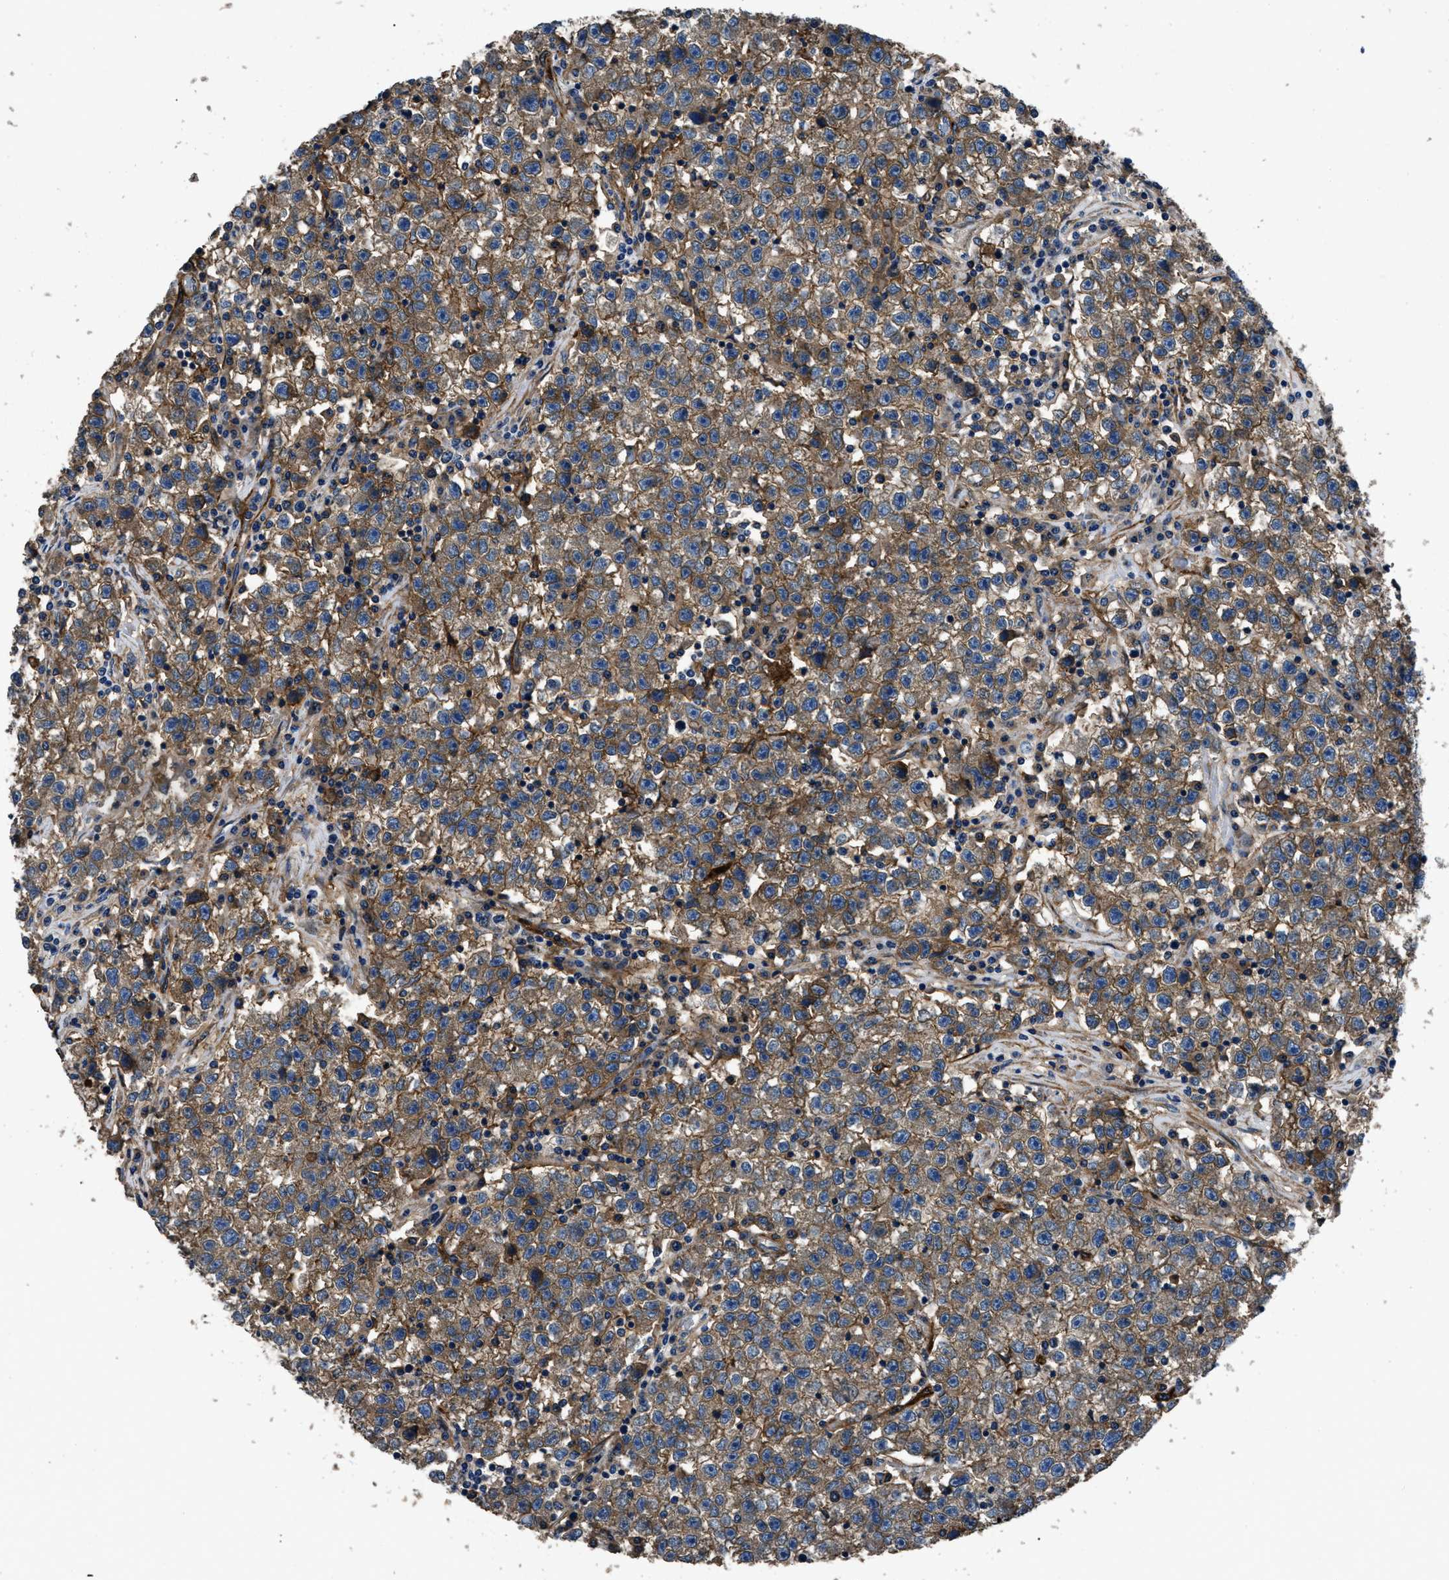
{"staining": {"intensity": "weak", "quantity": ">75%", "location": "cytoplasmic/membranous"}, "tissue": "testis cancer", "cell_type": "Tumor cells", "image_type": "cancer", "snomed": [{"axis": "morphology", "description": "Seminoma, NOS"}, {"axis": "topography", "description": "Testis"}], "caption": "The histopathology image exhibits a brown stain indicating the presence of a protein in the cytoplasmic/membranous of tumor cells in testis cancer.", "gene": "CD276", "patient": {"sex": "male", "age": 22}}